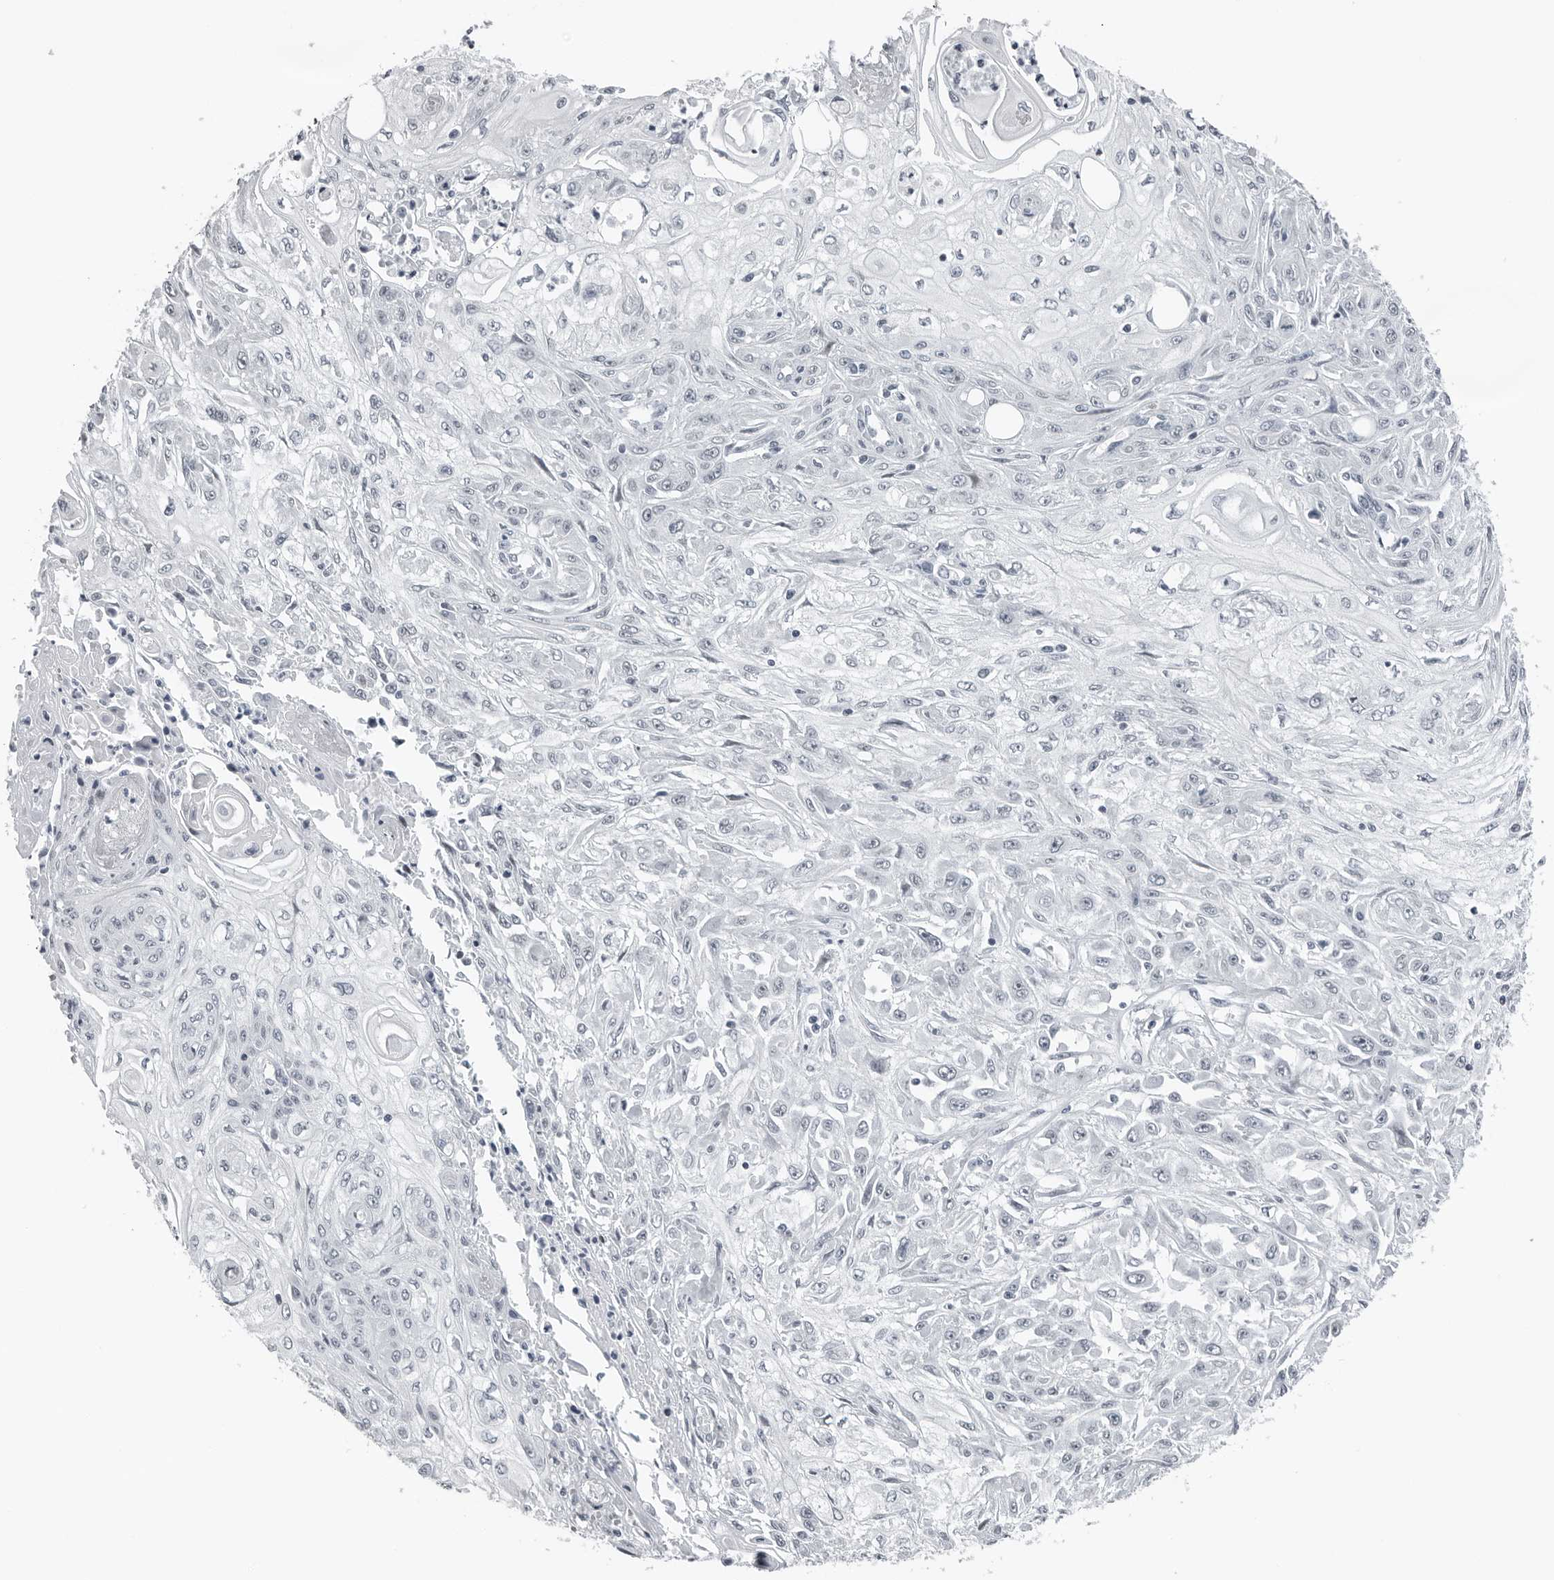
{"staining": {"intensity": "negative", "quantity": "none", "location": "none"}, "tissue": "skin cancer", "cell_type": "Tumor cells", "image_type": "cancer", "snomed": [{"axis": "morphology", "description": "Squamous cell carcinoma, NOS"}, {"axis": "morphology", "description": "Squamous cell carcinoma, metastatic, NOS"}, {"axis": "topography", "description": "Skin"}, {"axis": "topography", "description": "Lymph node"}], "caption": "High magnification brightfield microscopy of squamous cell carcinoma (skin) stained with DAB (3,3'-diaminobenzidine) (brown) and counterstained with hematoxylin (blue): tumor cells show no significant positivity.", "gene": "PPP1R42", "patient": {"sex": "male", "age": 75}}